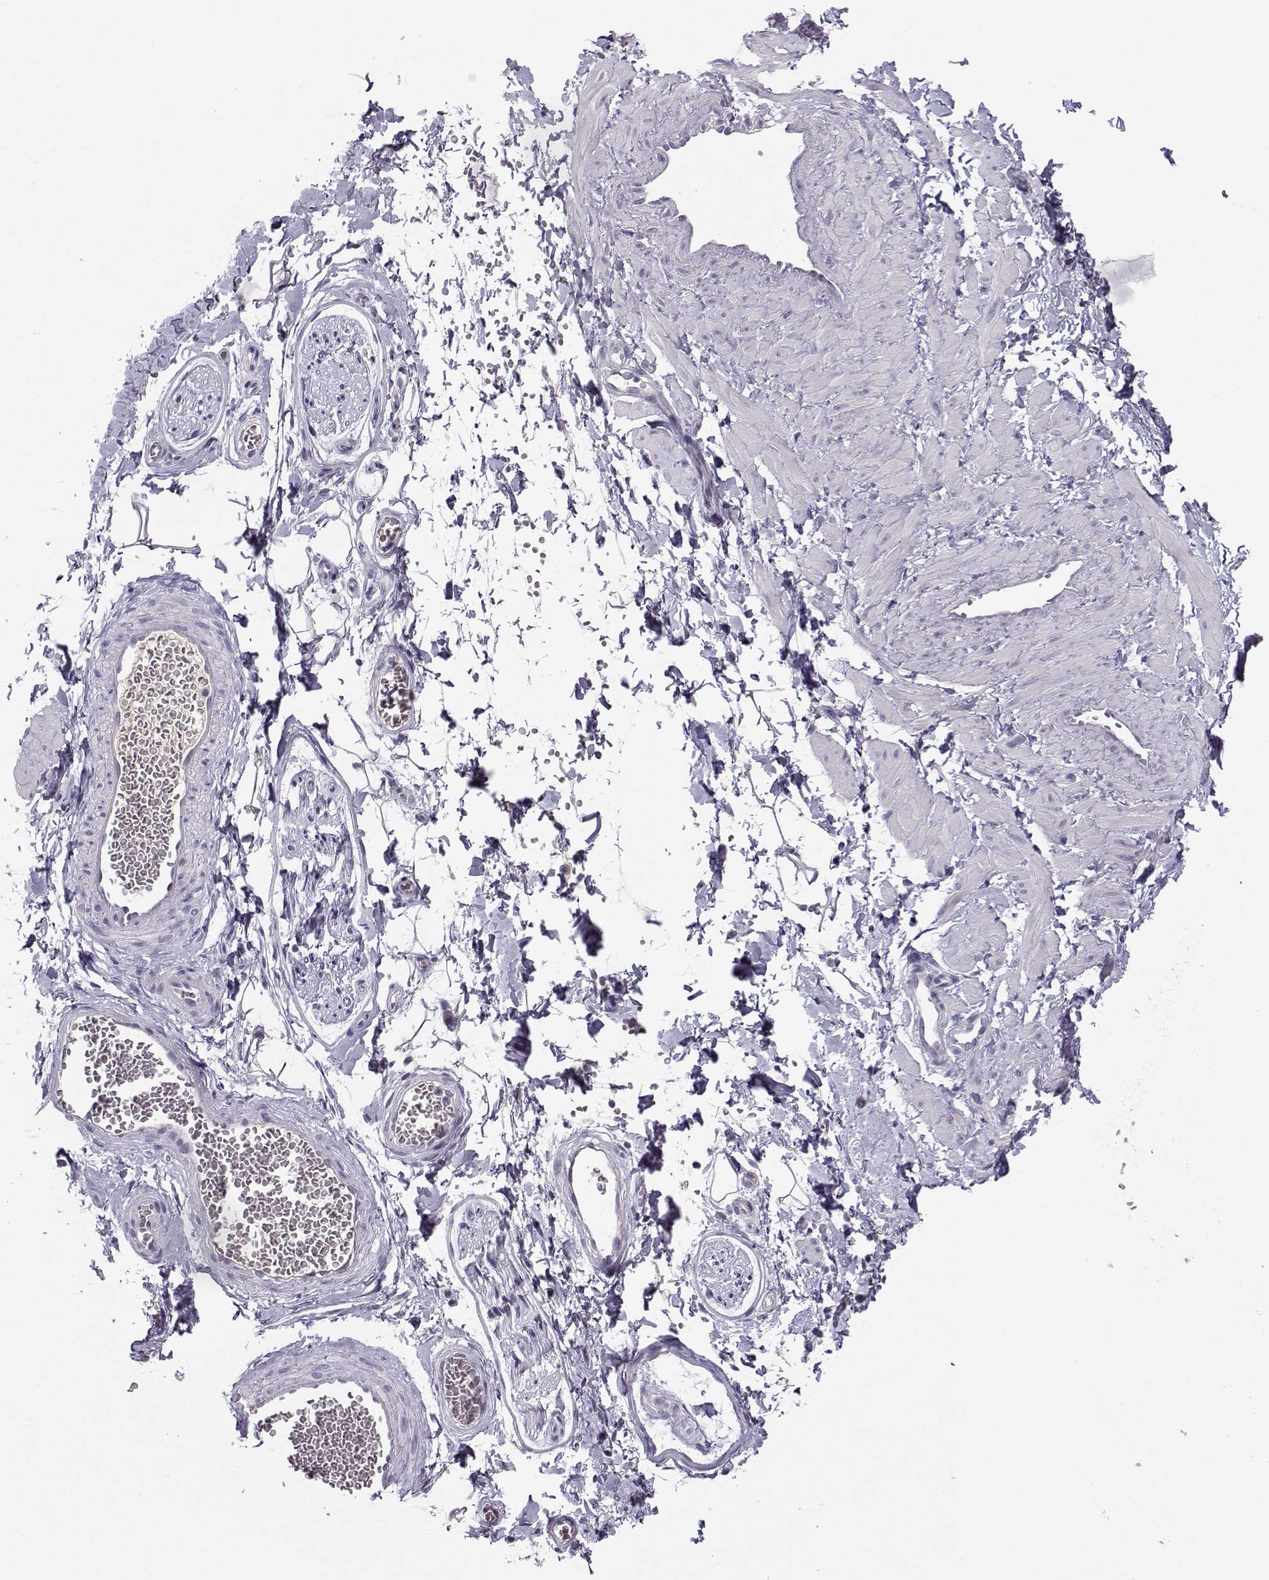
{"staining": {"intensity": "negative", "quantity": "none", "location": "none"}, "tissue": "adipose tissue", "cell_type": "Adipocytes", "image_type": "normal", "snomed": [{"axis": "morphology", "description": "Normal tissue, NOS"}, {"axis": "topography", "description": "Smooth muscle"}, {"axis": "topography", "description": "Peripheral nerve tissue"}], "caption": "High power microscopy photomicrograph of an immunohistochemistry image of unremarkable adipose tissue, revealing no significant expression in adipocytes.", "gene": "CFAP77", "patient": {"sex": "male", "age": 22}}